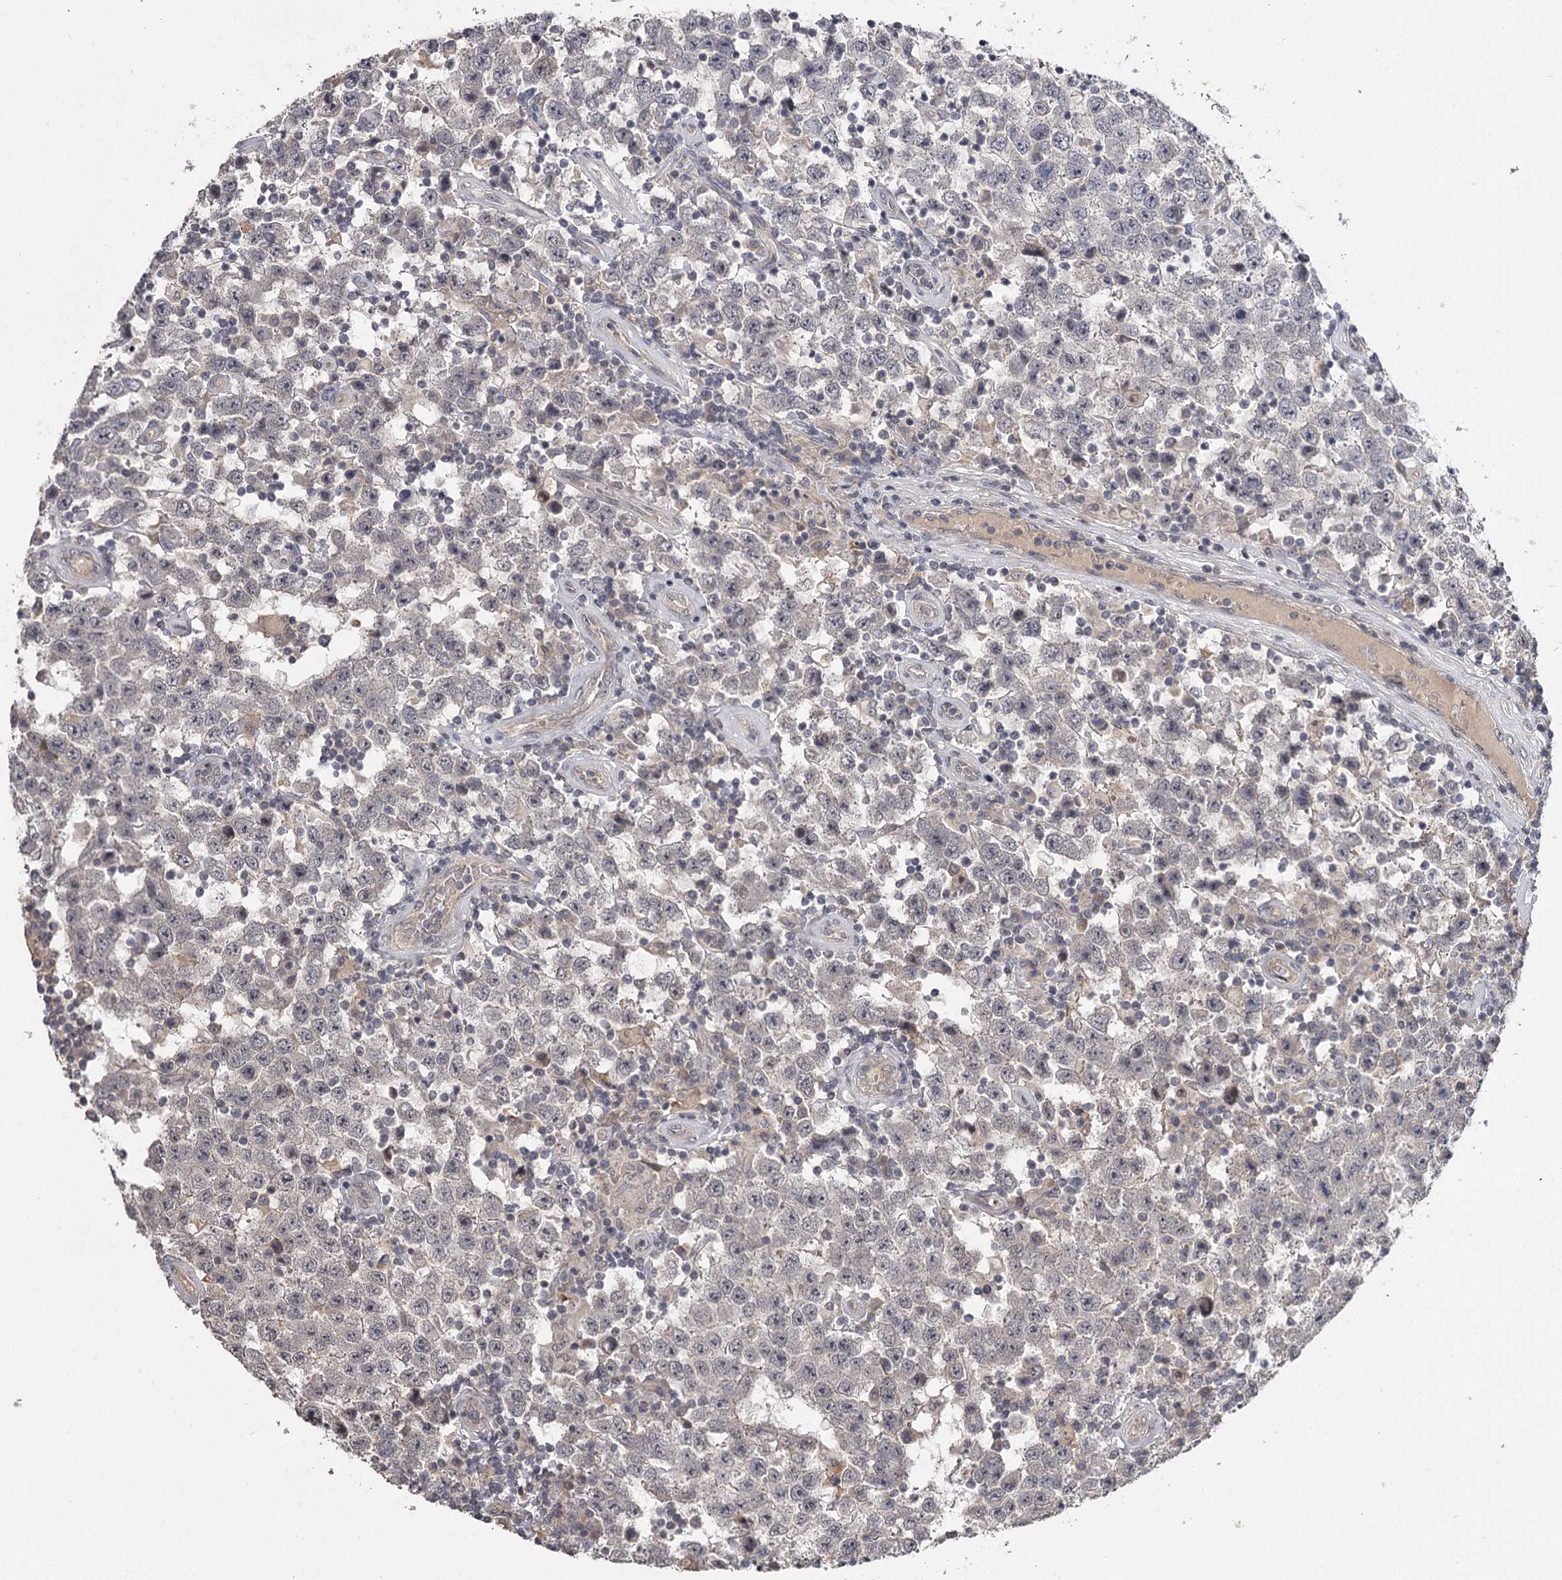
{"staining": {"intensity": "negative", "quantity": "none", "location": "none"}, "tissue": "testis cancer", "cell_type": "Tumor cells", "image_type": "cancer", "snomed": [{"axis": "morphology", "description": "Normal tissue, NOS"}, {"axis": "morphology", "description": "Urothelial carcinoma, High grade"}, {"axis": "morphology", "description": "Seminoma, NOS"}, {"axis": "morphology", "description": "Carcinoma, Embryonal, NOS"}, {"axis": "topography", "description": "Urinary bladder"}, {"axis": "topography", "description": "Testis"}], "caption": "Immunohistochemical staining of human testis cancer exhibits no significant positivity in tumor cells.", "gene": "CWF19L2", "patient": {"sex": "male", "age": 41}}